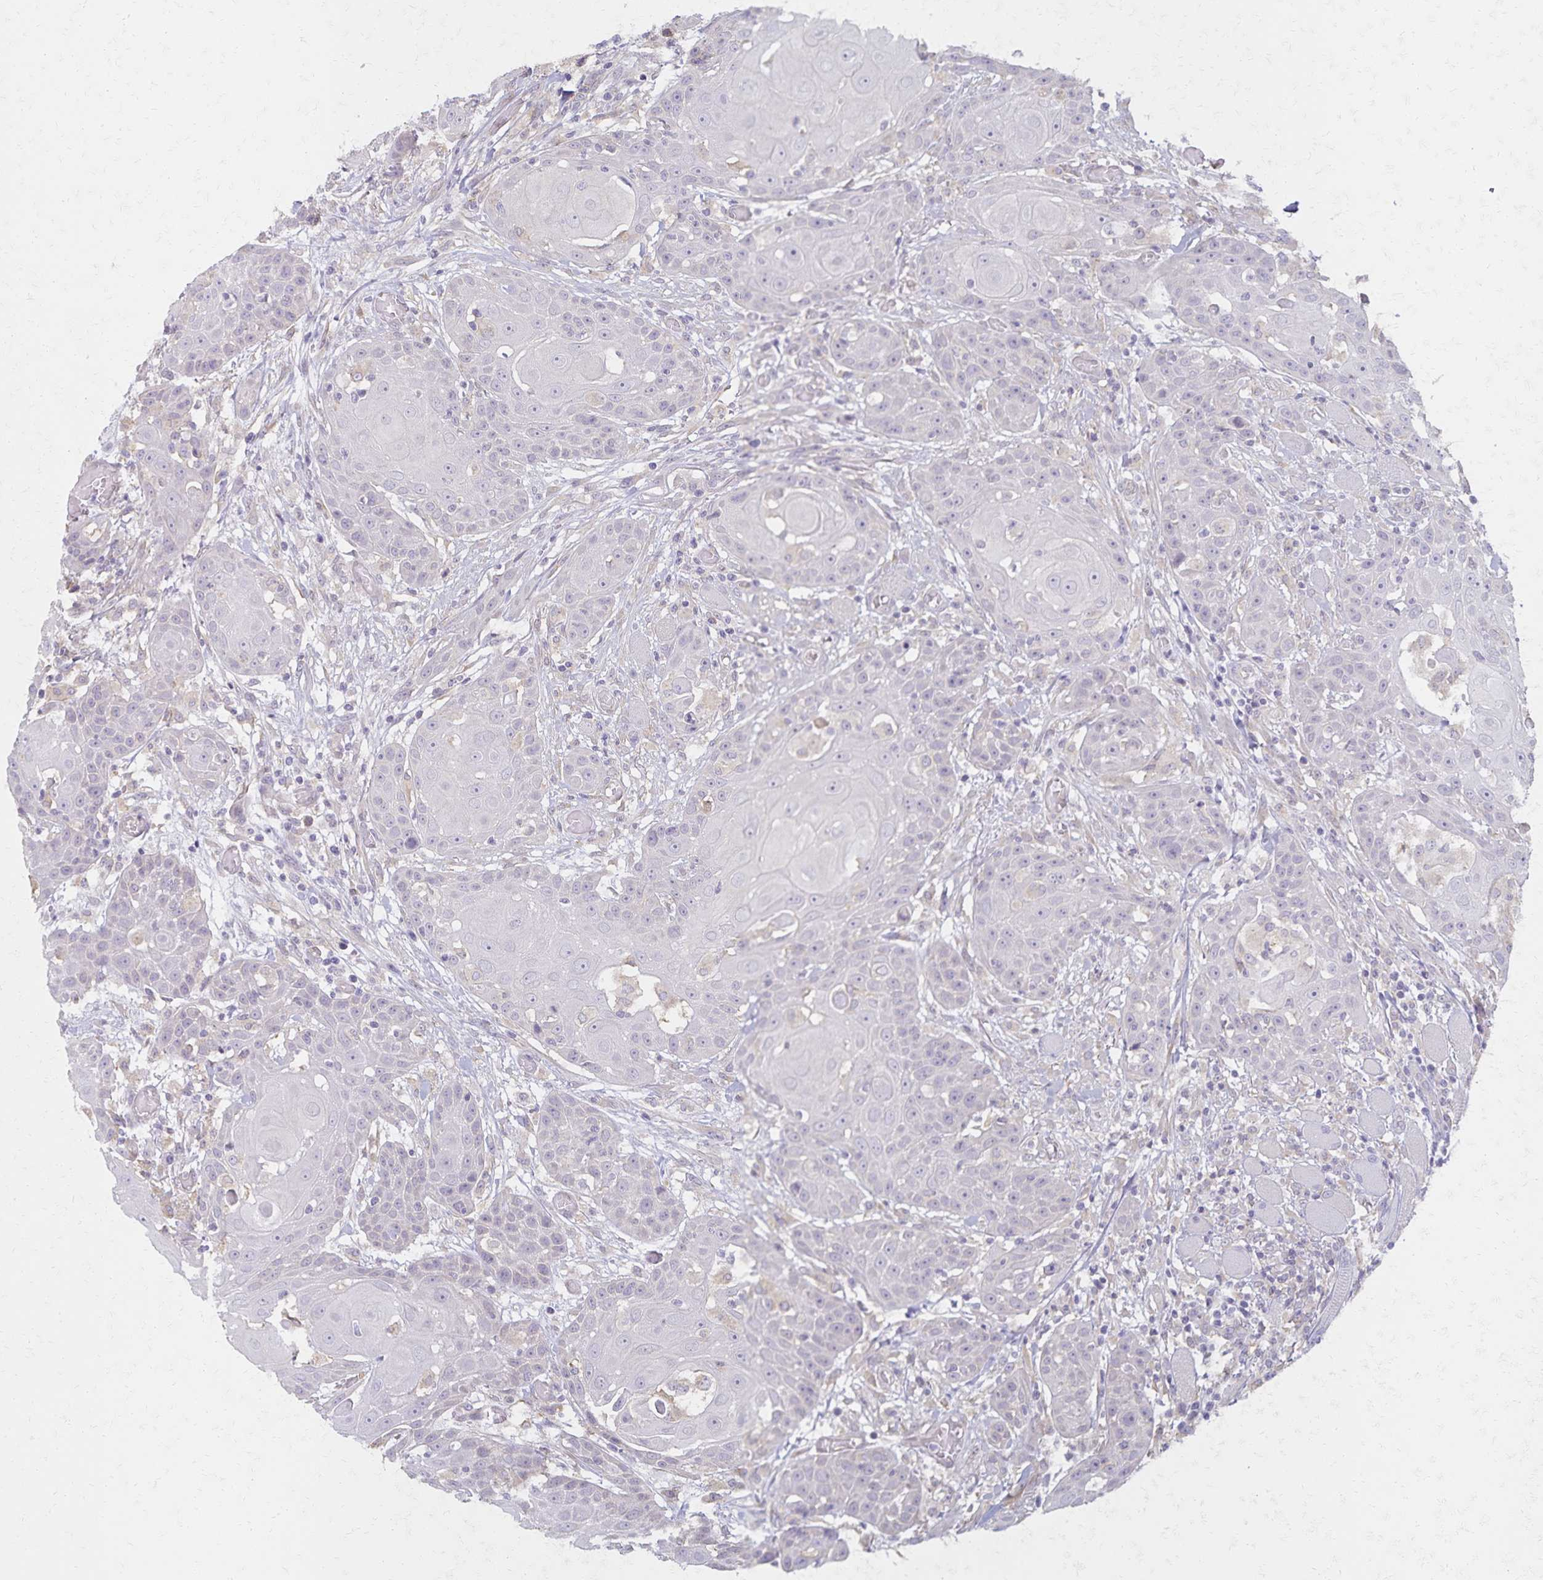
{"staining": {"intensity": "negative", "quantity": "none", "location": "none"}, "tissue": "head and neck cancer", "cell_type": "Tumor cells", "image_type": "cancer", "snomed": [{"axis": "morphology", "description": "Normal tissue, NOS"}, {"axis": "morphology", "description": "Squamous cell carcinoma, NOS"}, {"axis": "topography", "description": "Oral tissue"}, {"axis": "topography", "description": "Head-Neck"}], "caption": "A high-resolution image shows IHC staining of squamous cell carcinoma (head and neck), which demonstrates no significant staining in tumor cells.", "gene": "KISS1", "patient": {"sex": "female", "age": 55}}